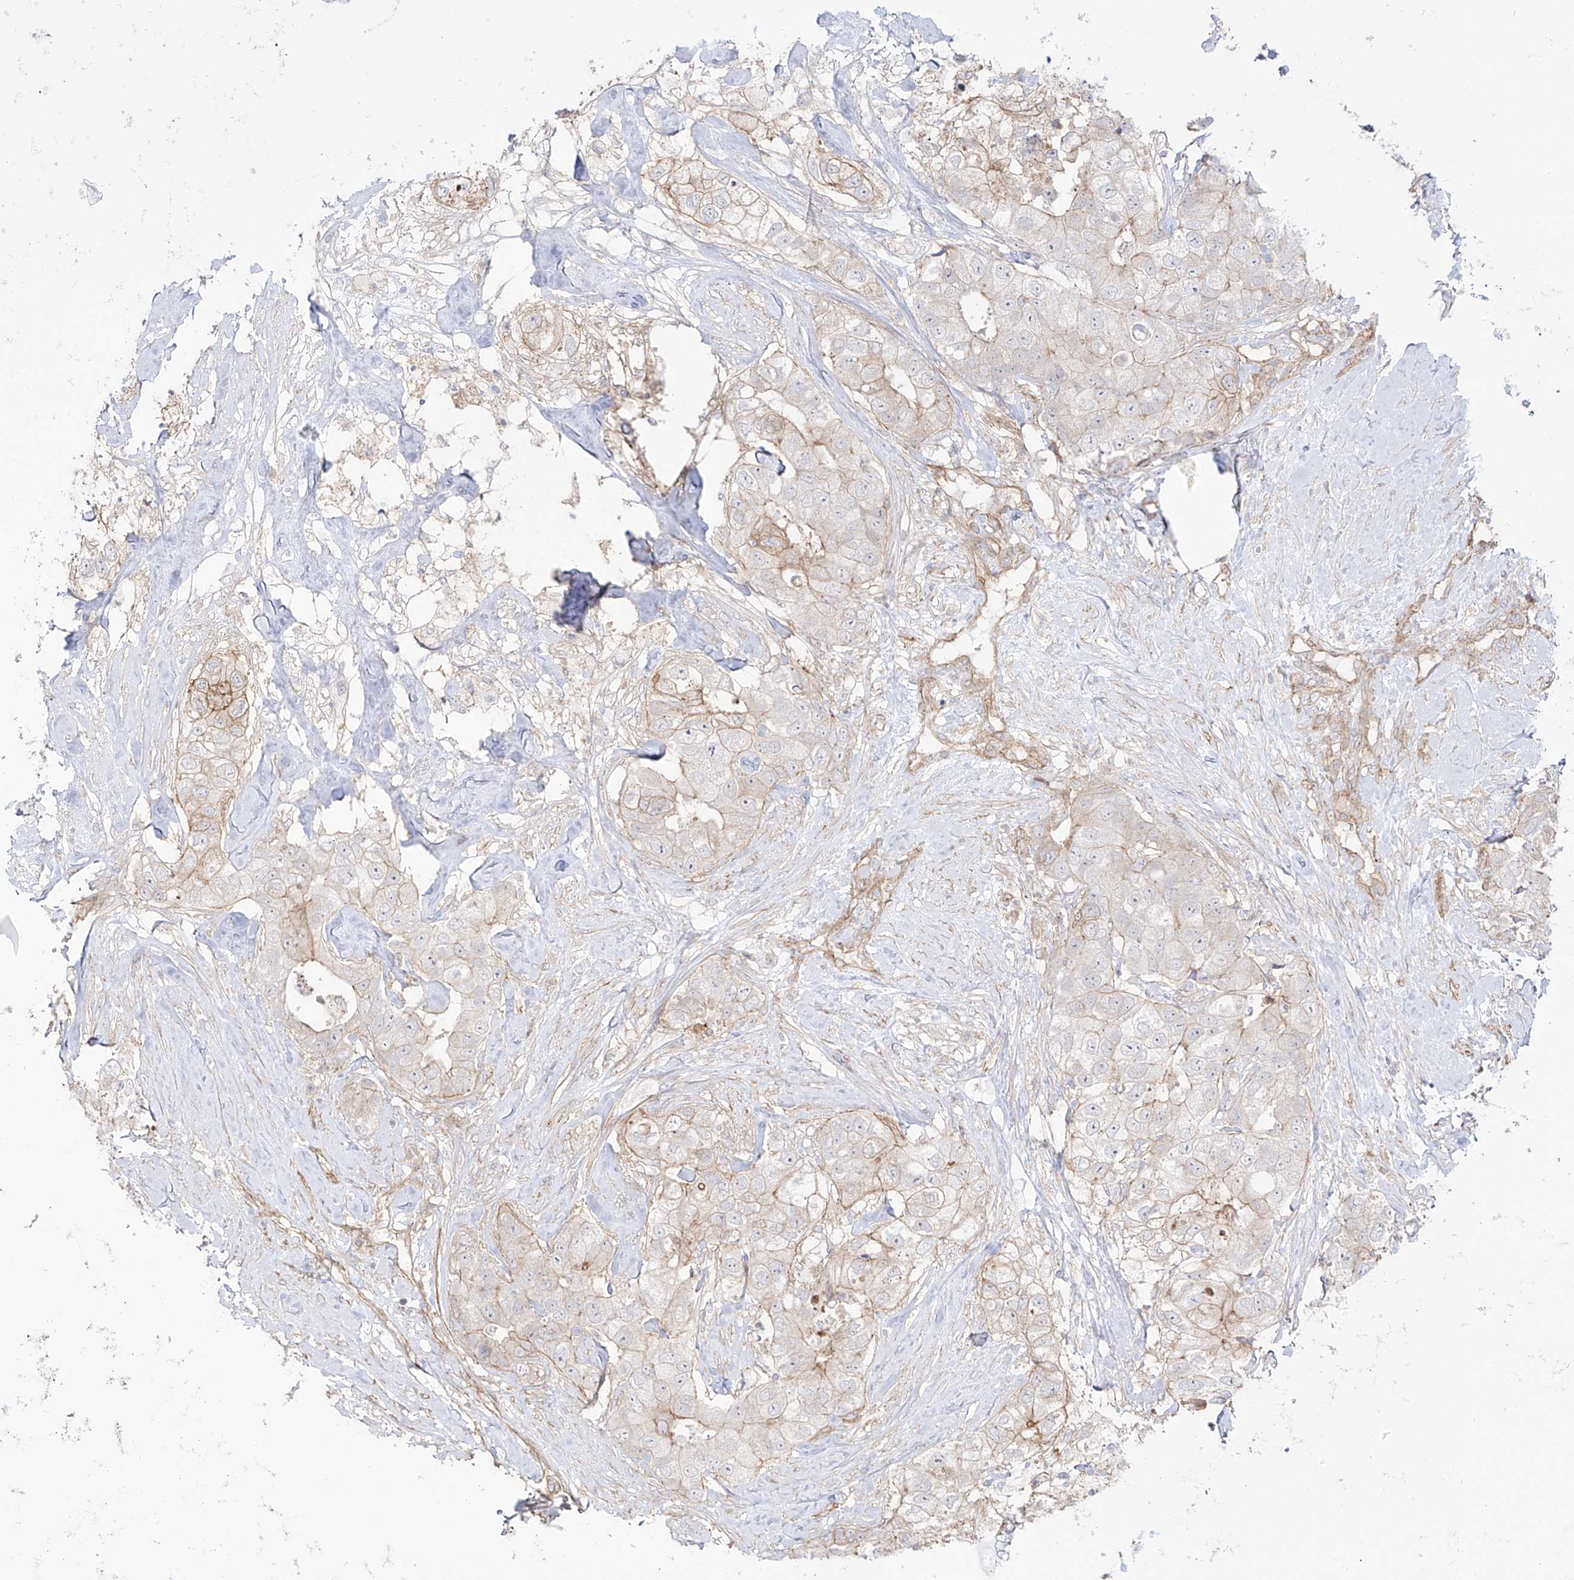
{"staining": {"intensity": "weak", "quantity": "<25%", "location": "cytoplasmic/membranous"}, "tissue": "breast cancer", "cell_type": "Tumor cells", "image_type": "cancer", "snomed": [{"axis": "morphology", "description": "Duct carcinoma"}, {"axis": "topography", "description": "Breast"}], "caption": "DAB immunohistochemical staining of human intraductal carcinoma (breast) shows no significant expression in tumor cells. (Immunohistochemistry (ihc), brightfield microscopy, high magnification).", "gene": "ZNF180", "patient": {"sex": "female", "age": 62}}